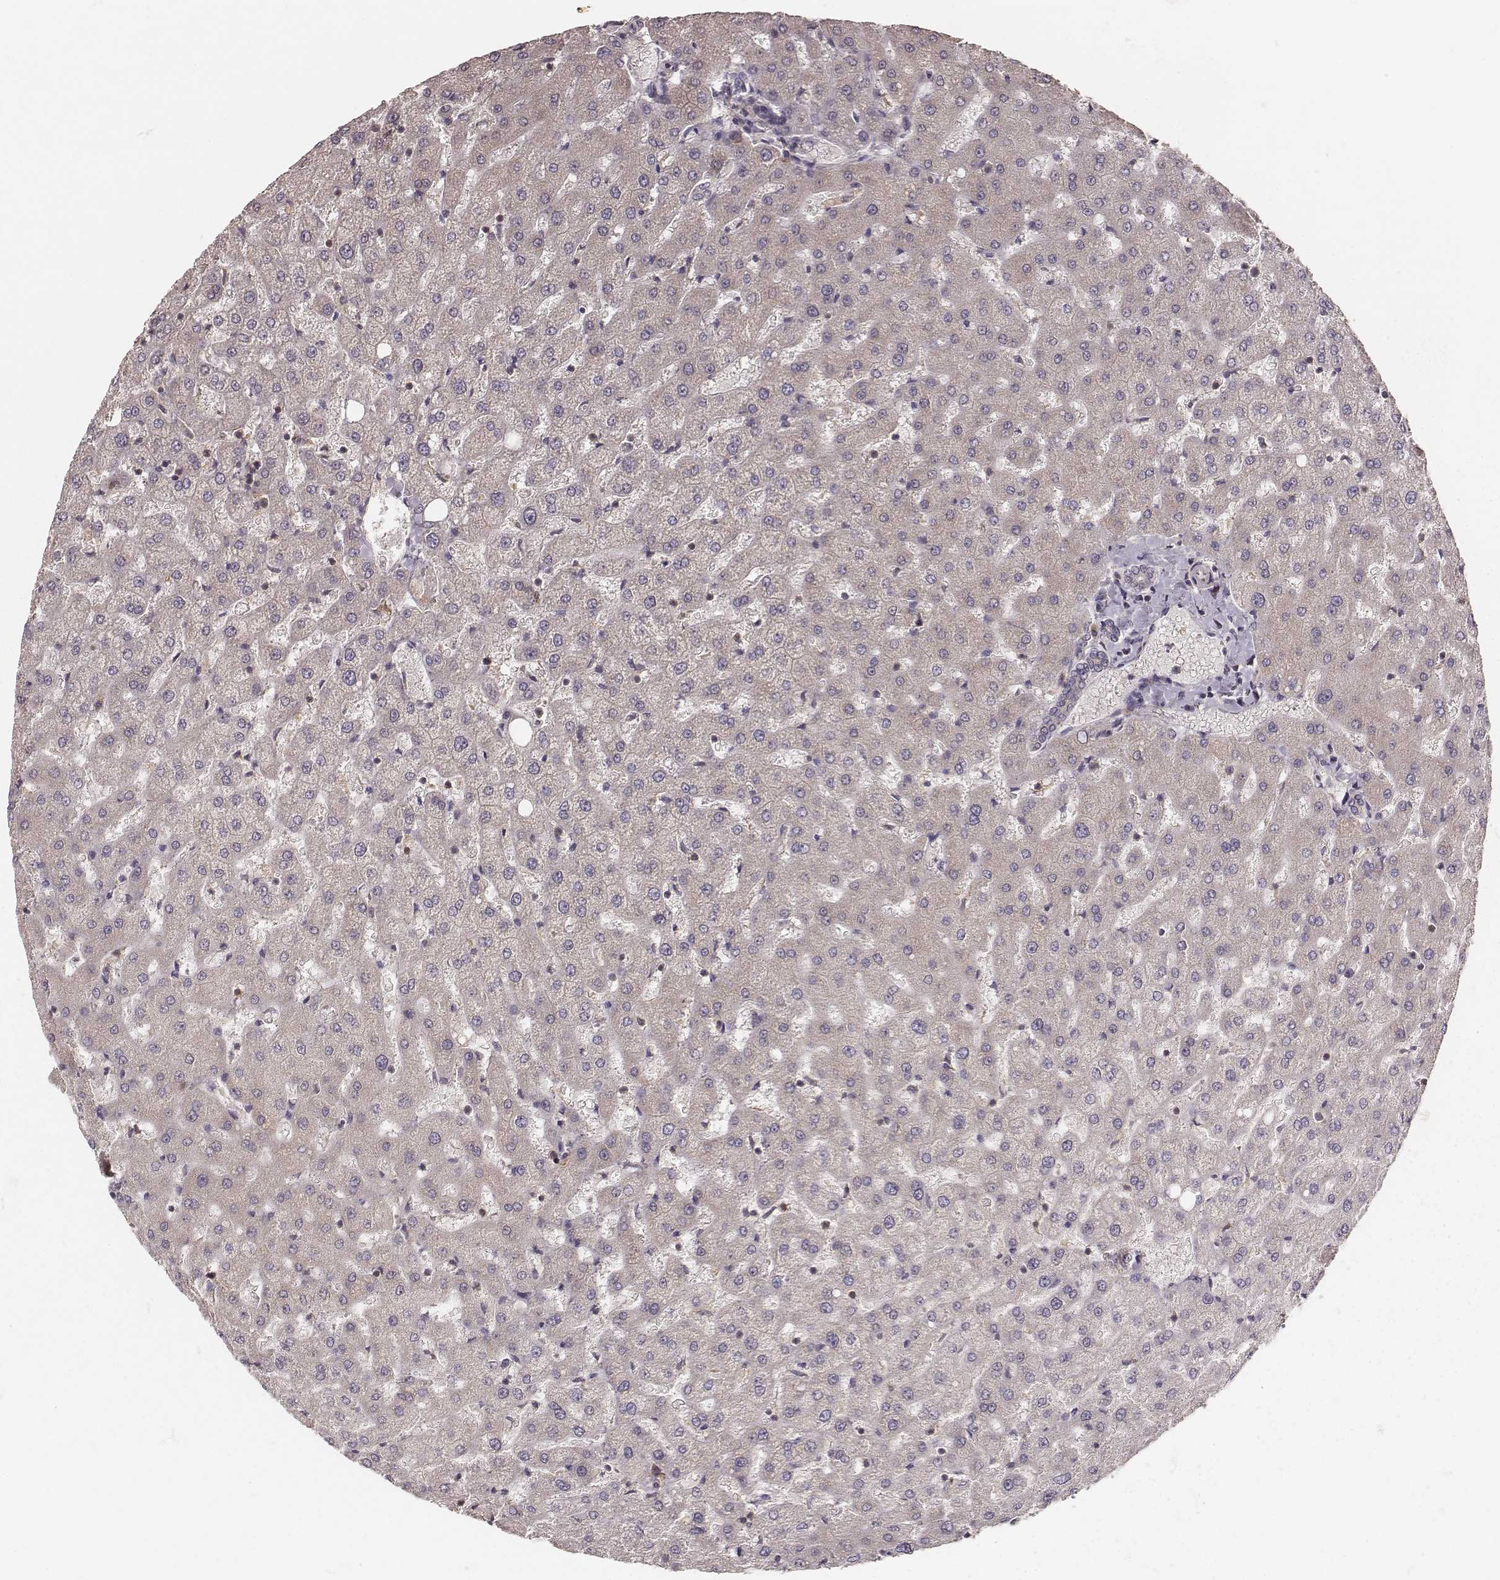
{"staining": {"intensity": "negative", "quantity": "none", "location": "none"}, "tissue": "liver", "cell_type": "Cholangiocytes", "image_type": "normal", "snomed": [{"axis": "morphology", "description": "Normal tissue, NOS"}, {"axis": "topography", "description": "Liver"}], "caption": "A high-resolution histopathology image shows immunohistochemistry staining of benign liver, which demonstrates no significant staining in cholangiocytes. Nuclei are stained in blue.", "gene": "CARS1", "patient": {"sex": "female", "age": 50}}